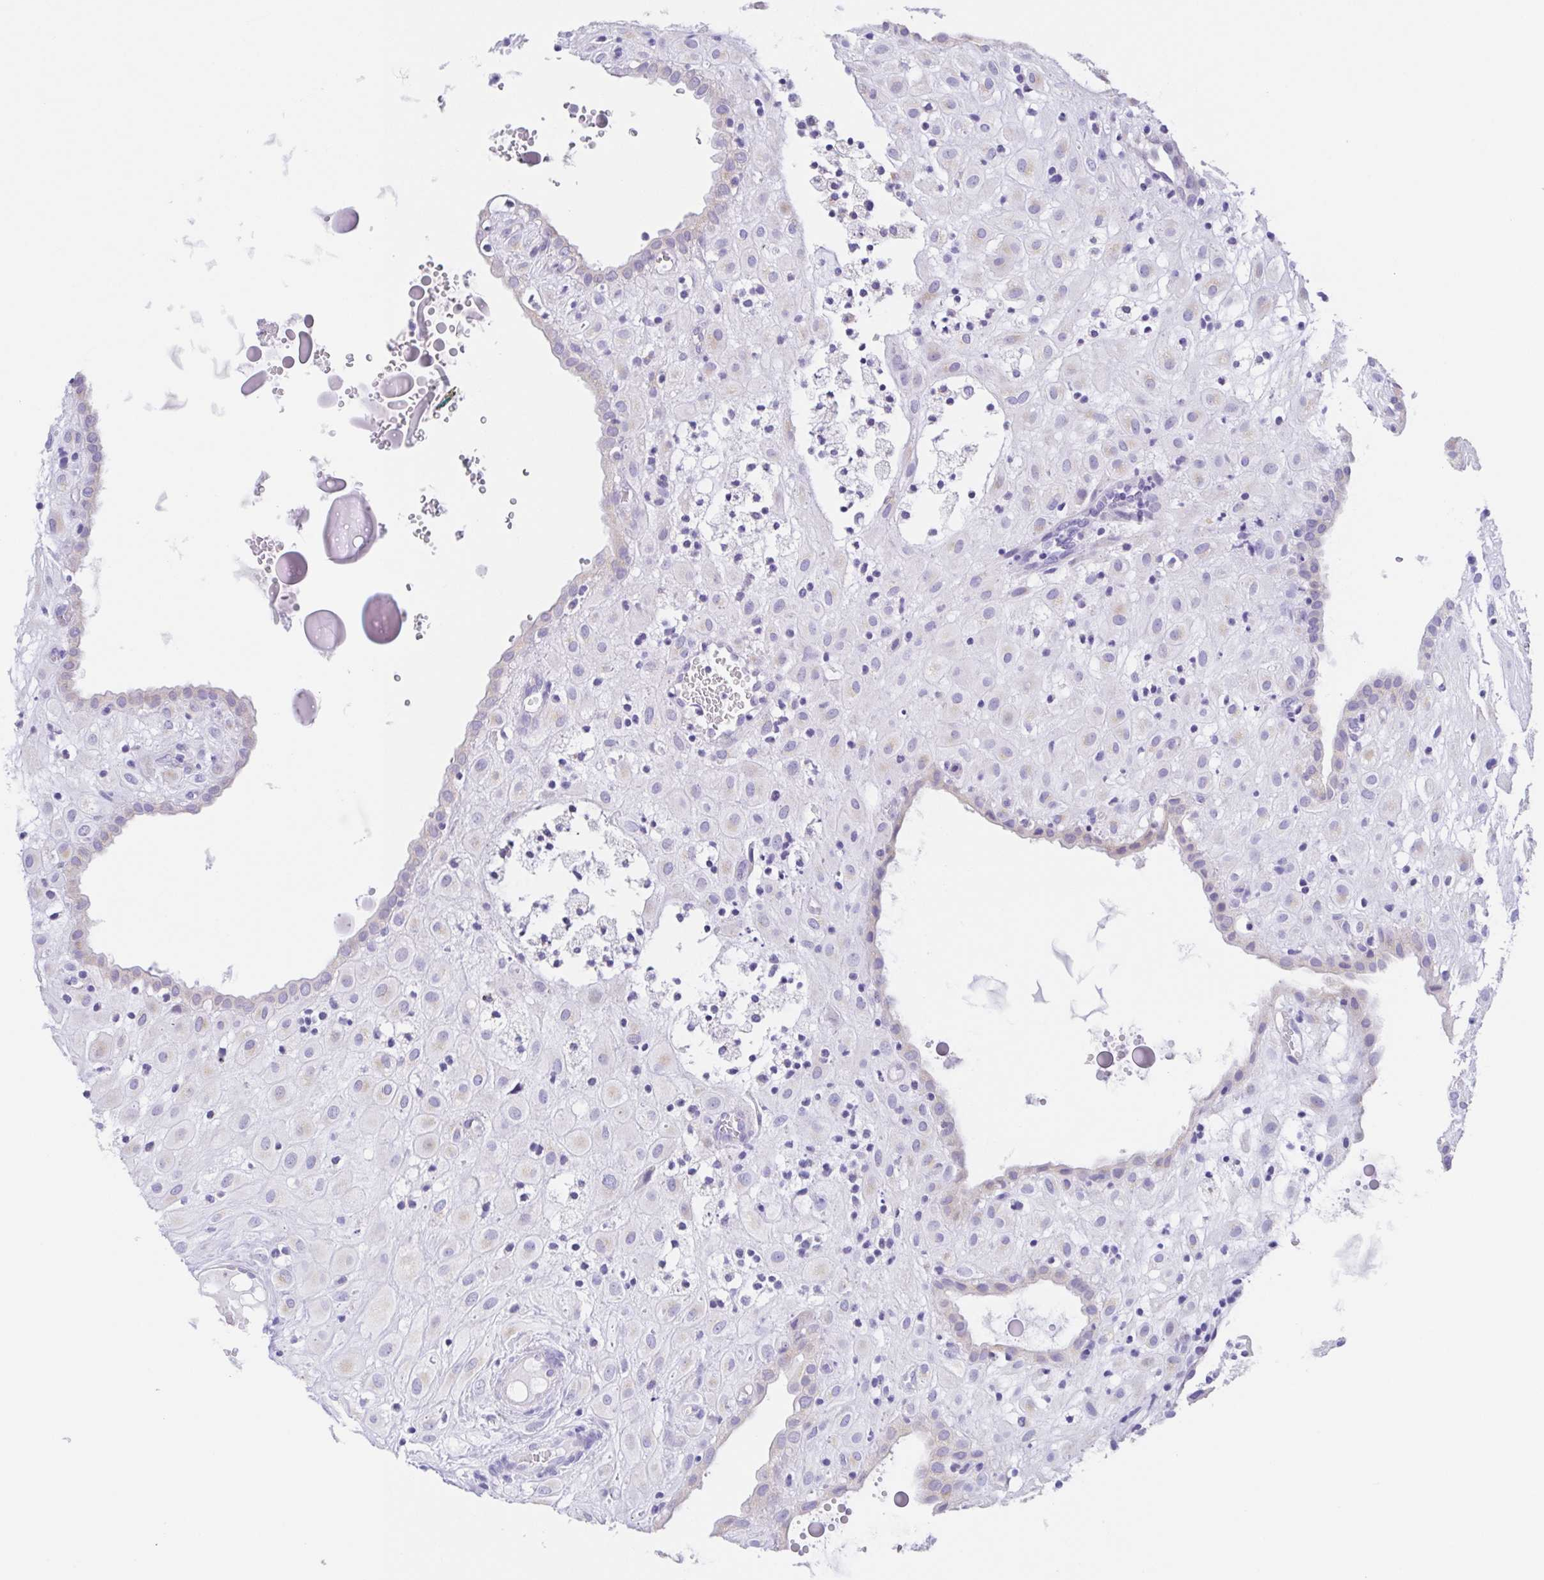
{"staining": {"intensity": "negative", "quantity": "none", "location": "none"}, "tissue": "placenta", "cell_type": "Decidual cells", "image_type": "normal", "snomed": [{"axis": "morphology", "description": "Normal tissue, NOS"}, {"axis": "topography", "description": "Placenta"}], "caption": "The histopathology image demonstrates no significant staining in decidual cells of placenta. The staining is performed using DAB brown chromogen with nuclei counter-stained in using hematoxylin.", "gene": "SCG3", "patient": {"sex": "female", "age": 24}}